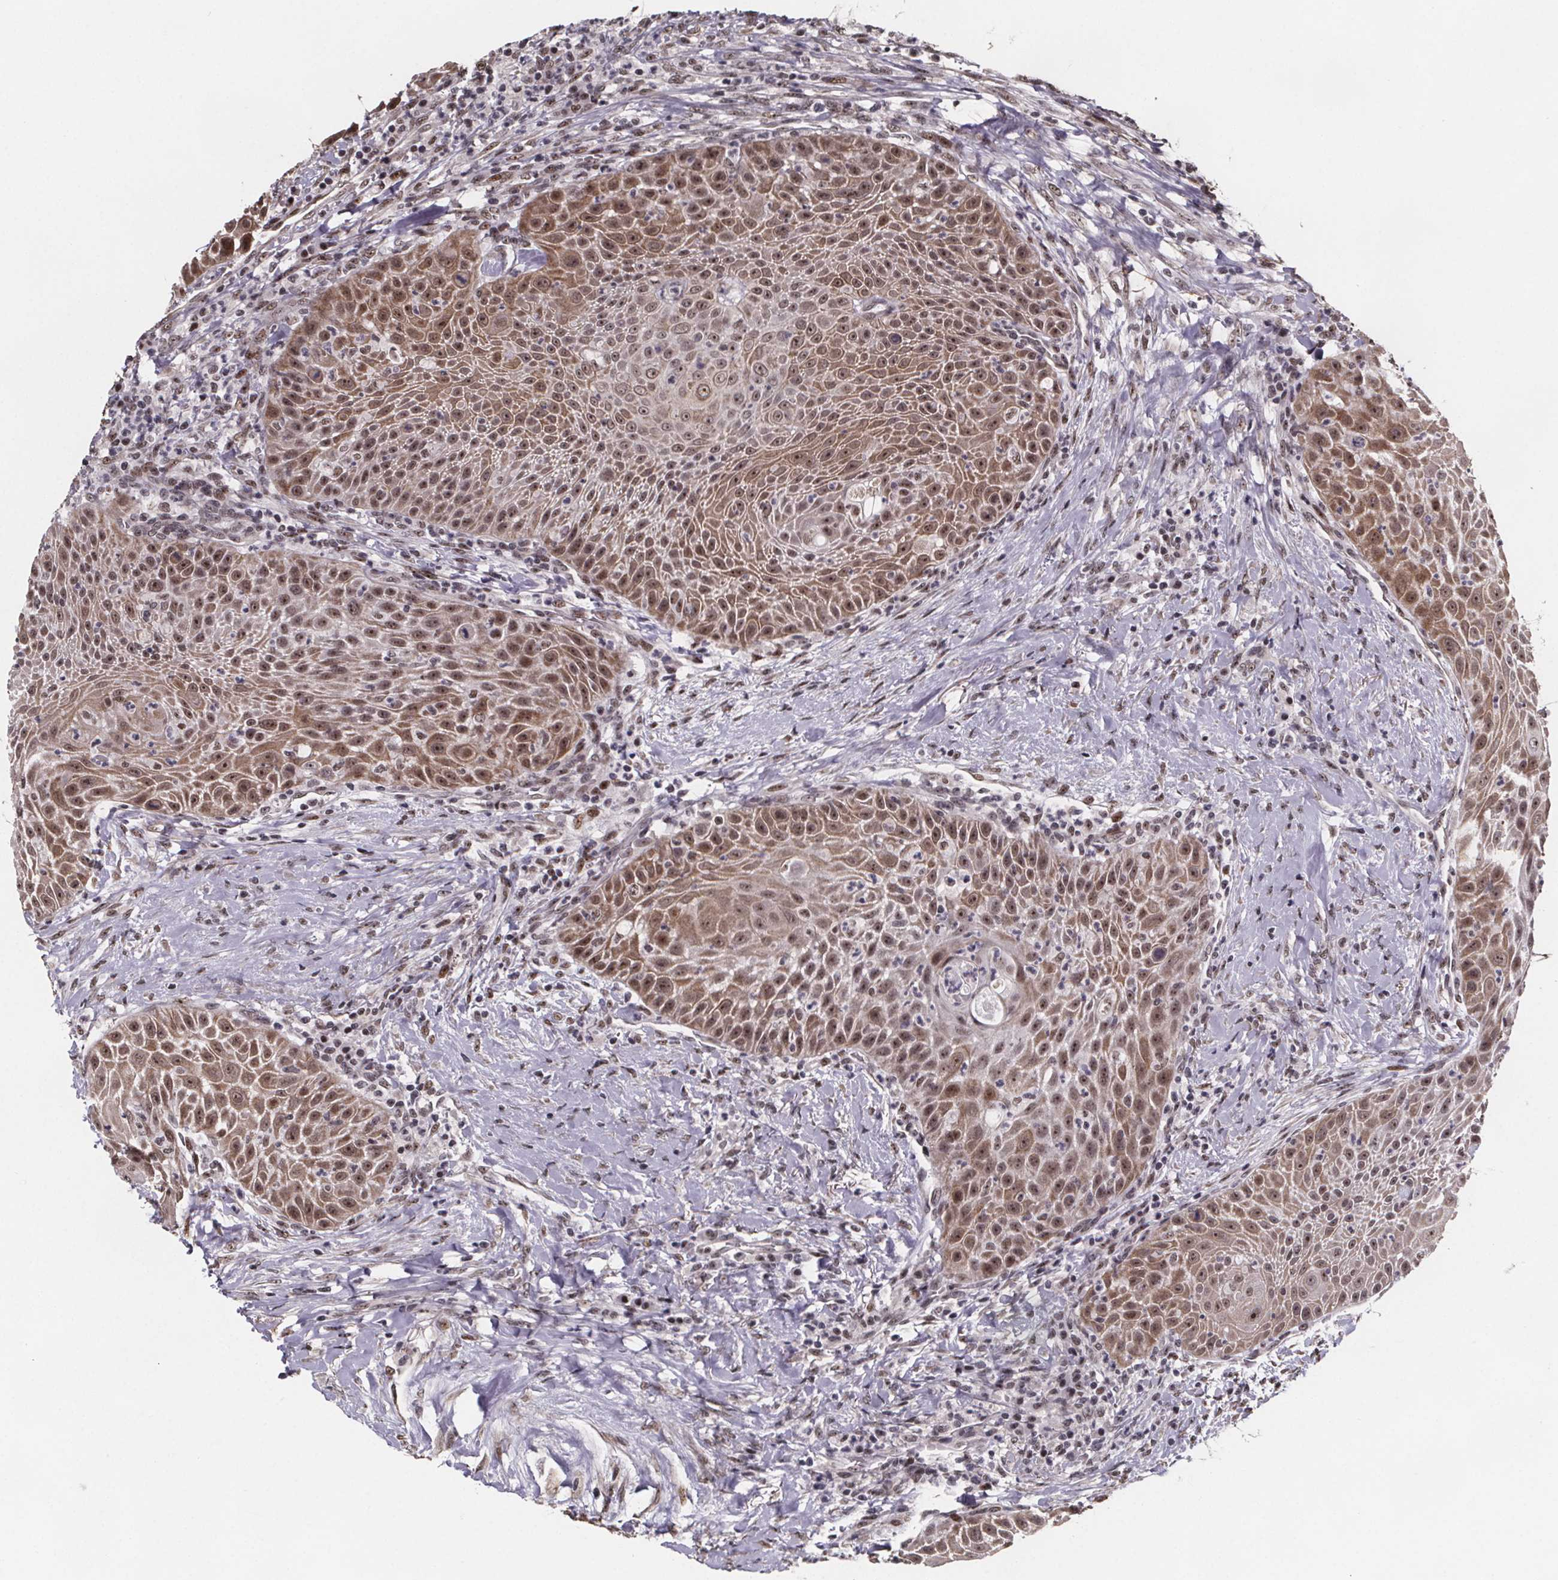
{"staining": {"intensity": "moderate", "quantity": ">75%", "location": "cytoplasmic/membranous,nuclear"}, "tissue": "head and neck cancer", "cell_type": "Tumor cells", "image_type": "cancer", "snomed": [{"axis": "morphology", "description": "Squamous cell carcinoma, NOS"}, {"axis": "topography", "description": "Head-Neck"}], "caption": "A high-resolution photomicrograph shows immunohistochemistry (IHC) staining of head and neck squamous cell carcinoma, which reveals moderate cytoplasmic/membranous and nuclear expression in approximately >75% of tumor cells.", "gene": "U2SURP", "patient": {"sex": "male", "age": 69}}